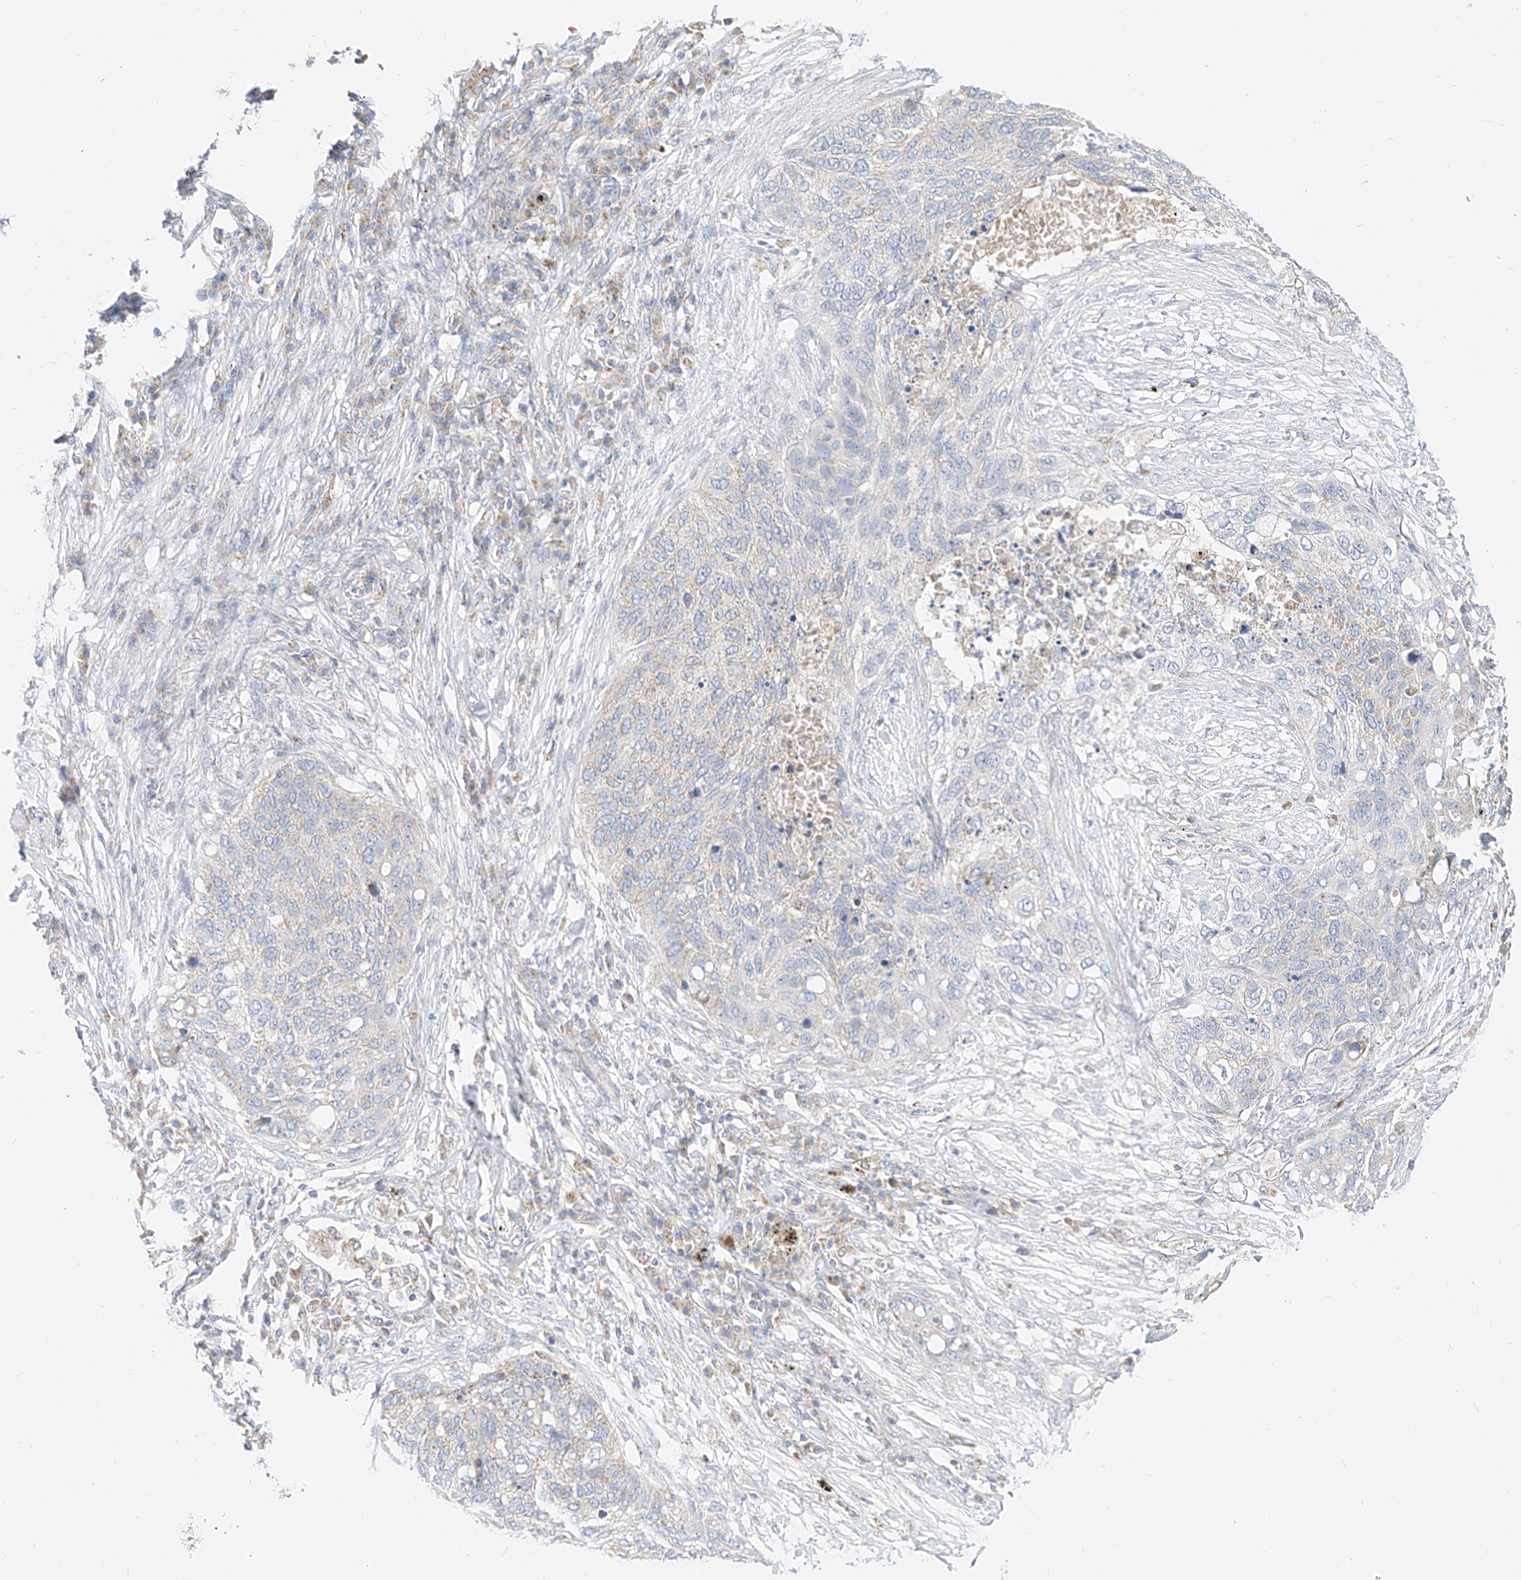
{"staining": {"intensity": "negative", "quantity": "none", "location": "none"}, "tissue": "lung cancer", "cell_type": "Tumor cells", "image_type": "cancer", "snomed": [{"axis": "morphology", "description": "Squamous cell carcinoma, NOS"}, {"axis": "topography", "description": "Lung"}], "caption": "Immunohistochemical staining of human lung cancer reveals no significant expression in tumor cells. The staining was performed using DAB to visualize the protein expression in brown, while the nuclei were stained in blue with hematoxylin (Magnification: 20x).", "gene": "RASA2", "patient": {"sex": "female", "age": 63}}